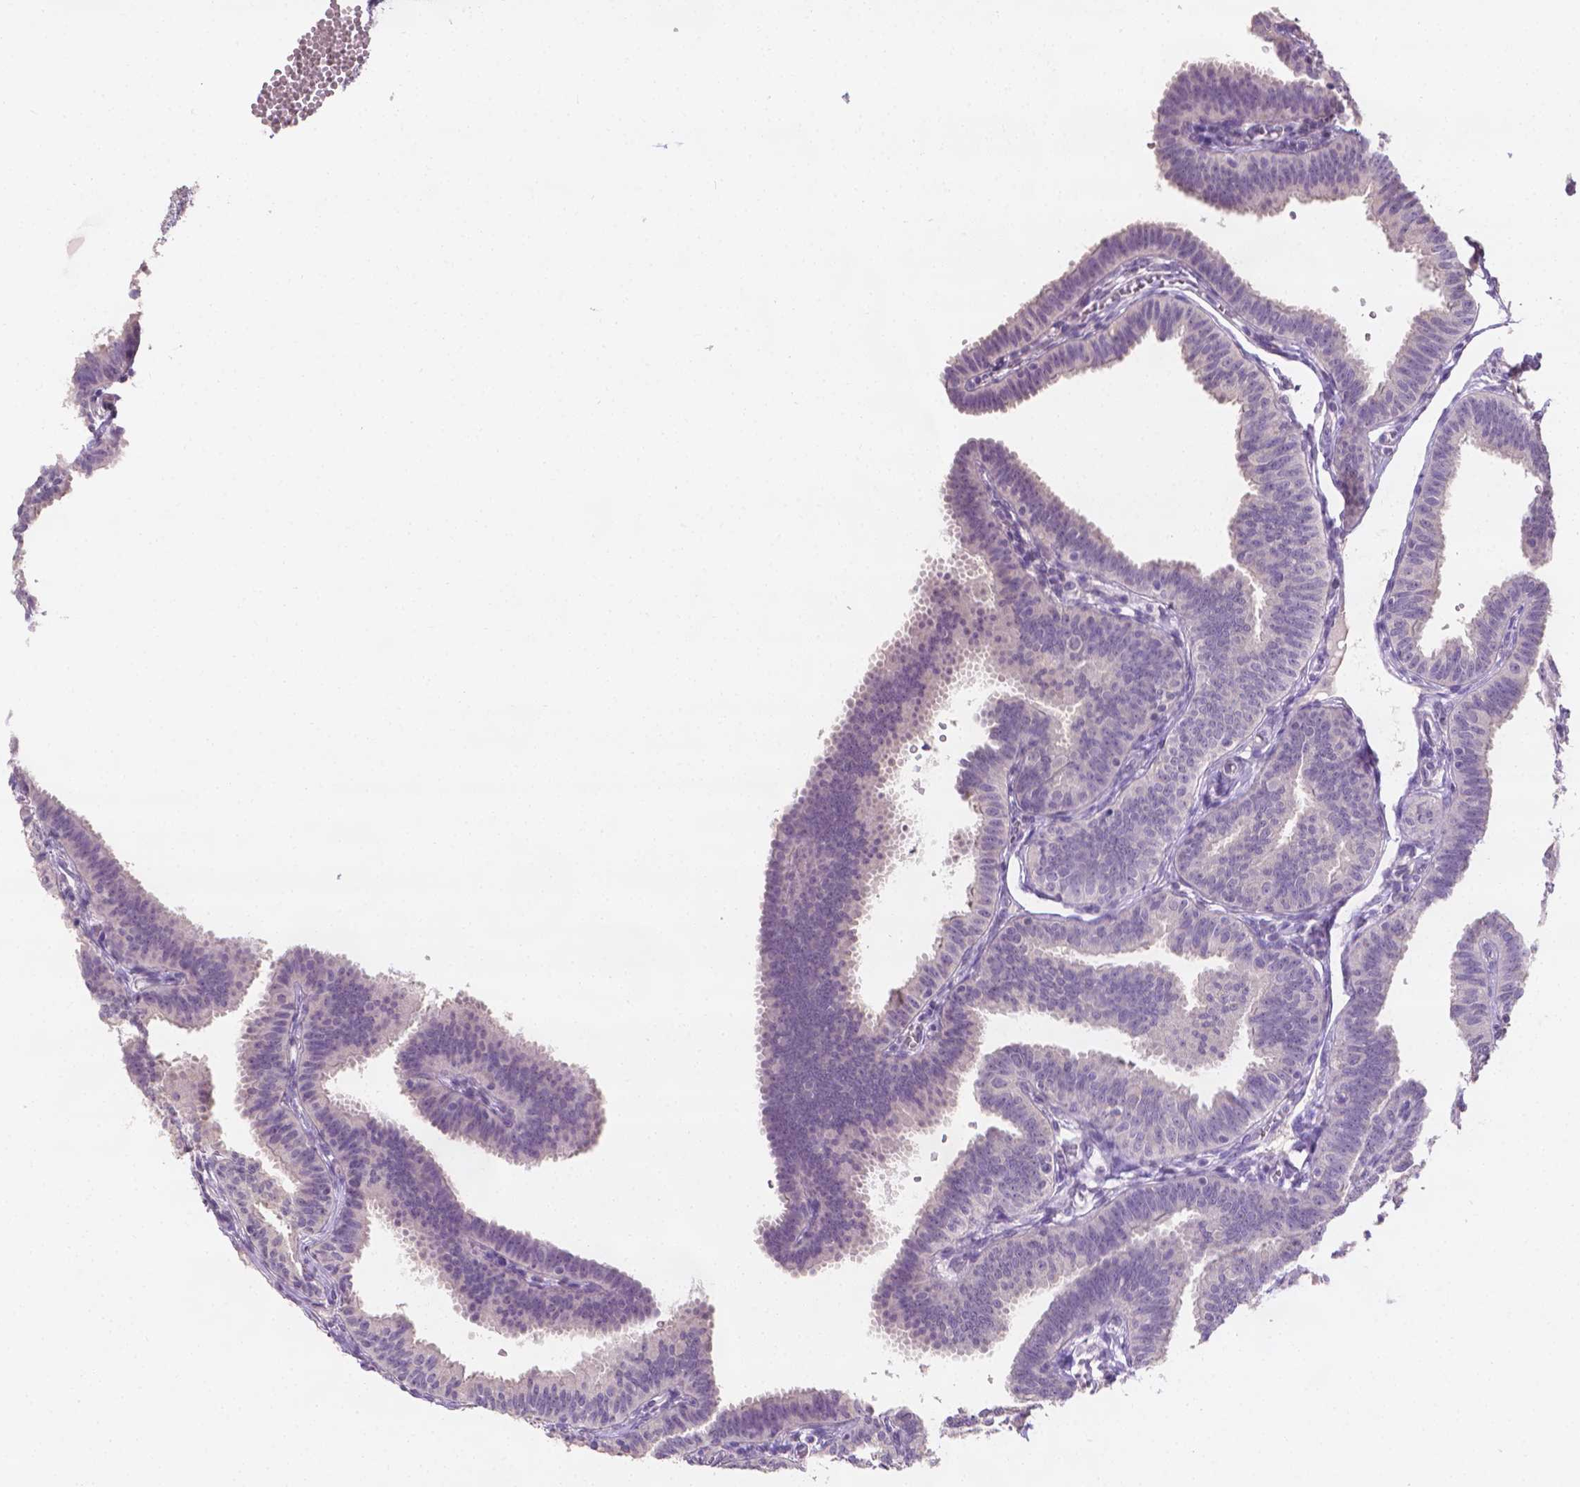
{"staining": {"intensity": "negative", "quantity": "none", "location": "none"}, "tissue": "fallopian tube", "cell_type": "Glandular cells", "image_type": "normal", "snomed": [{"axis": "morphology", "description": "Normal tissue, NOS"}, {"axis": "topography", "description": "Fallopian tube"}], "caption": "Immunohistochemistry (IHC) photomicrograph of unremarkable human fallopian tube stained for a protein (brown), which demonstrates no positivity in glandular cells.", "gene": "FASN", "patient": {"sex": "female", "age": 25}}